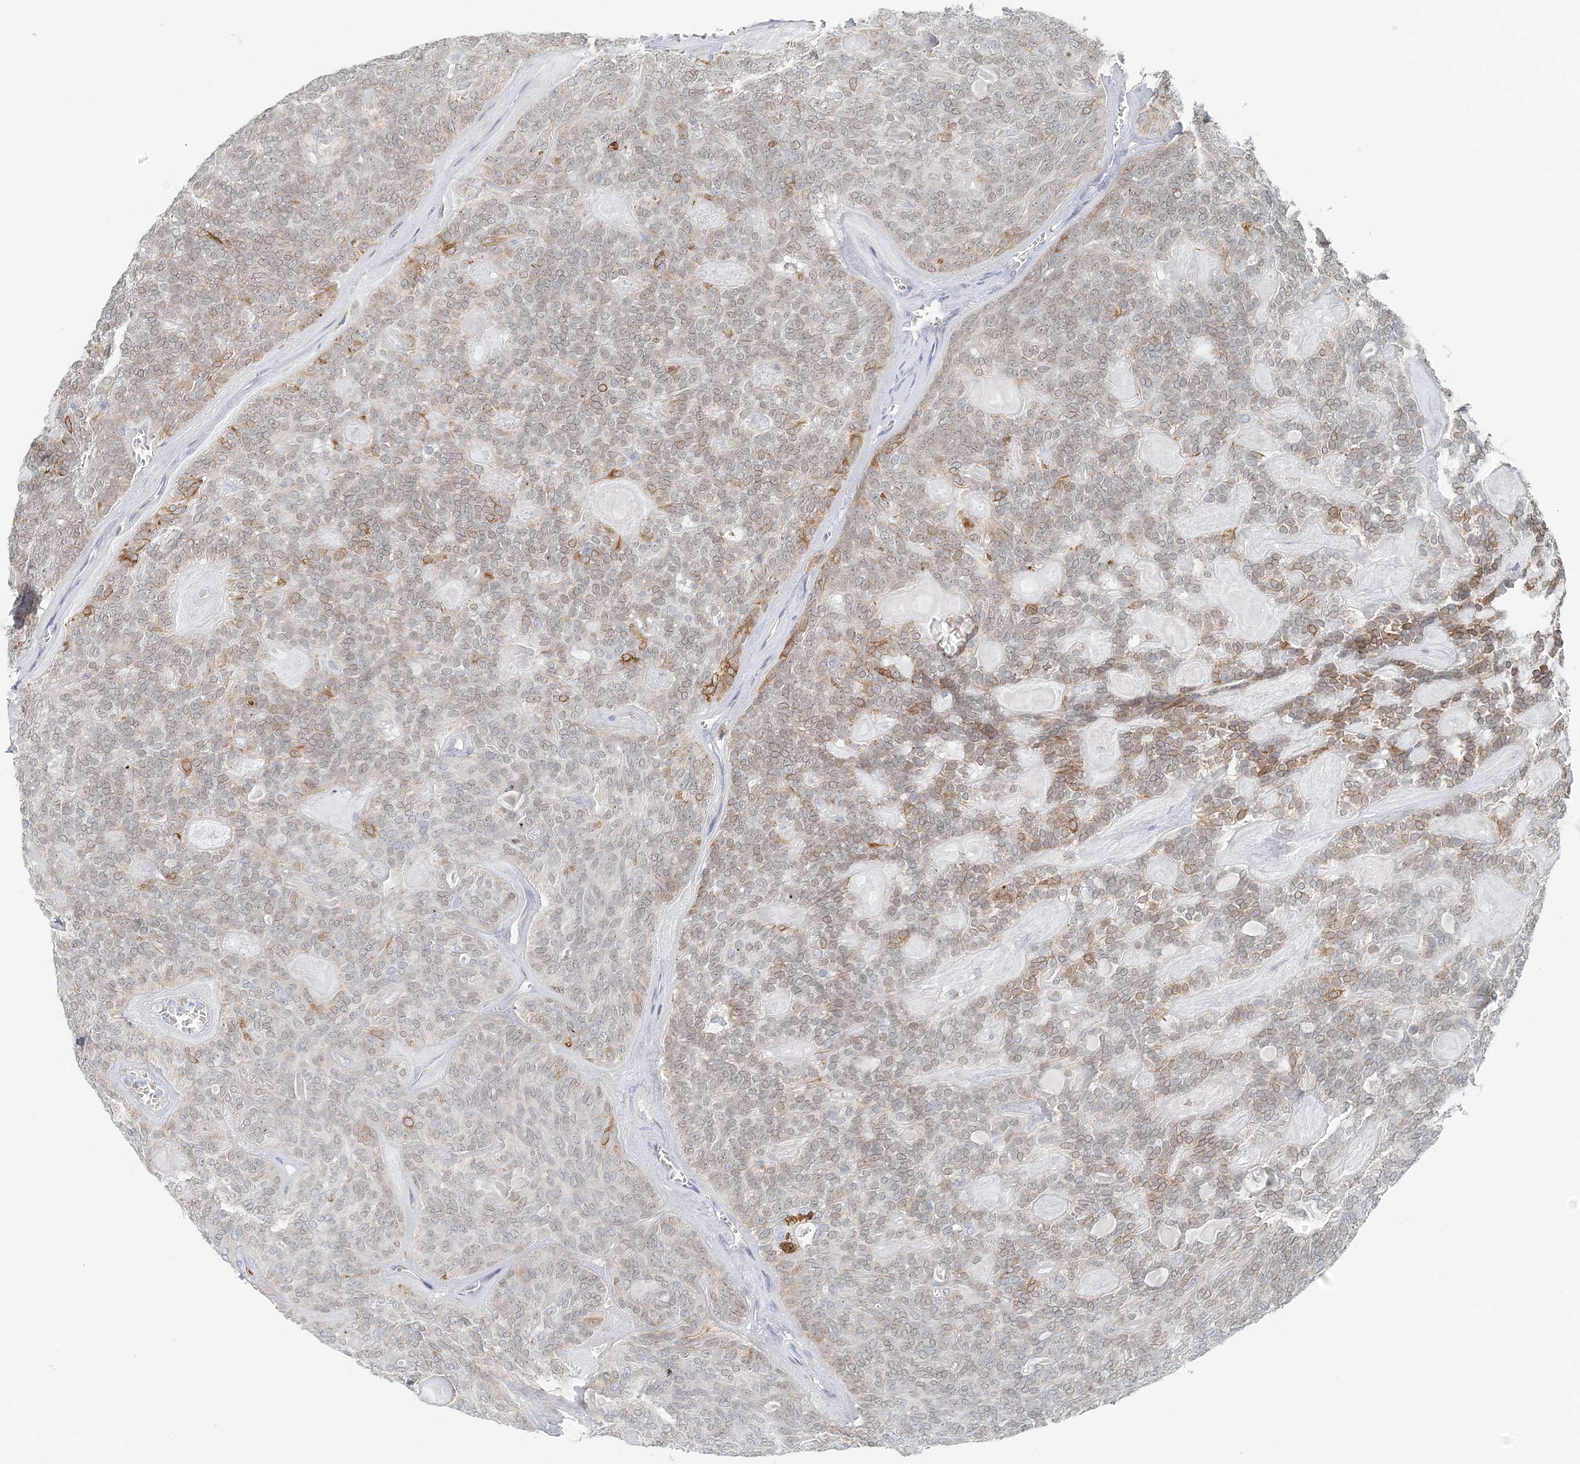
{"staining": {"intensity": "moderate", "quantity": "25%-75%", "location": "cytoplasmic/membranous,nuclear"}, "tissue": "head and neck cancer", "cell_type": "Tumor cells", "image_type": "cancer", "snomed": [{"axis": "morphology", "description": "Adenocarcinoma, NOS"}, {"axis": "topography", "description": "Head-Neck"}], "caption": "This micrograph displays adenocarcinoma (head and neck) stained with immunohistochemistry to label a protein in brown. The cytoplasmic/membranous and nuclear of tumor cells show moderate positivity for the protein. Nuclei are counter-stained blue.", "gene": "STK11IP", "patient": {"sex": "male", "age": 66}}